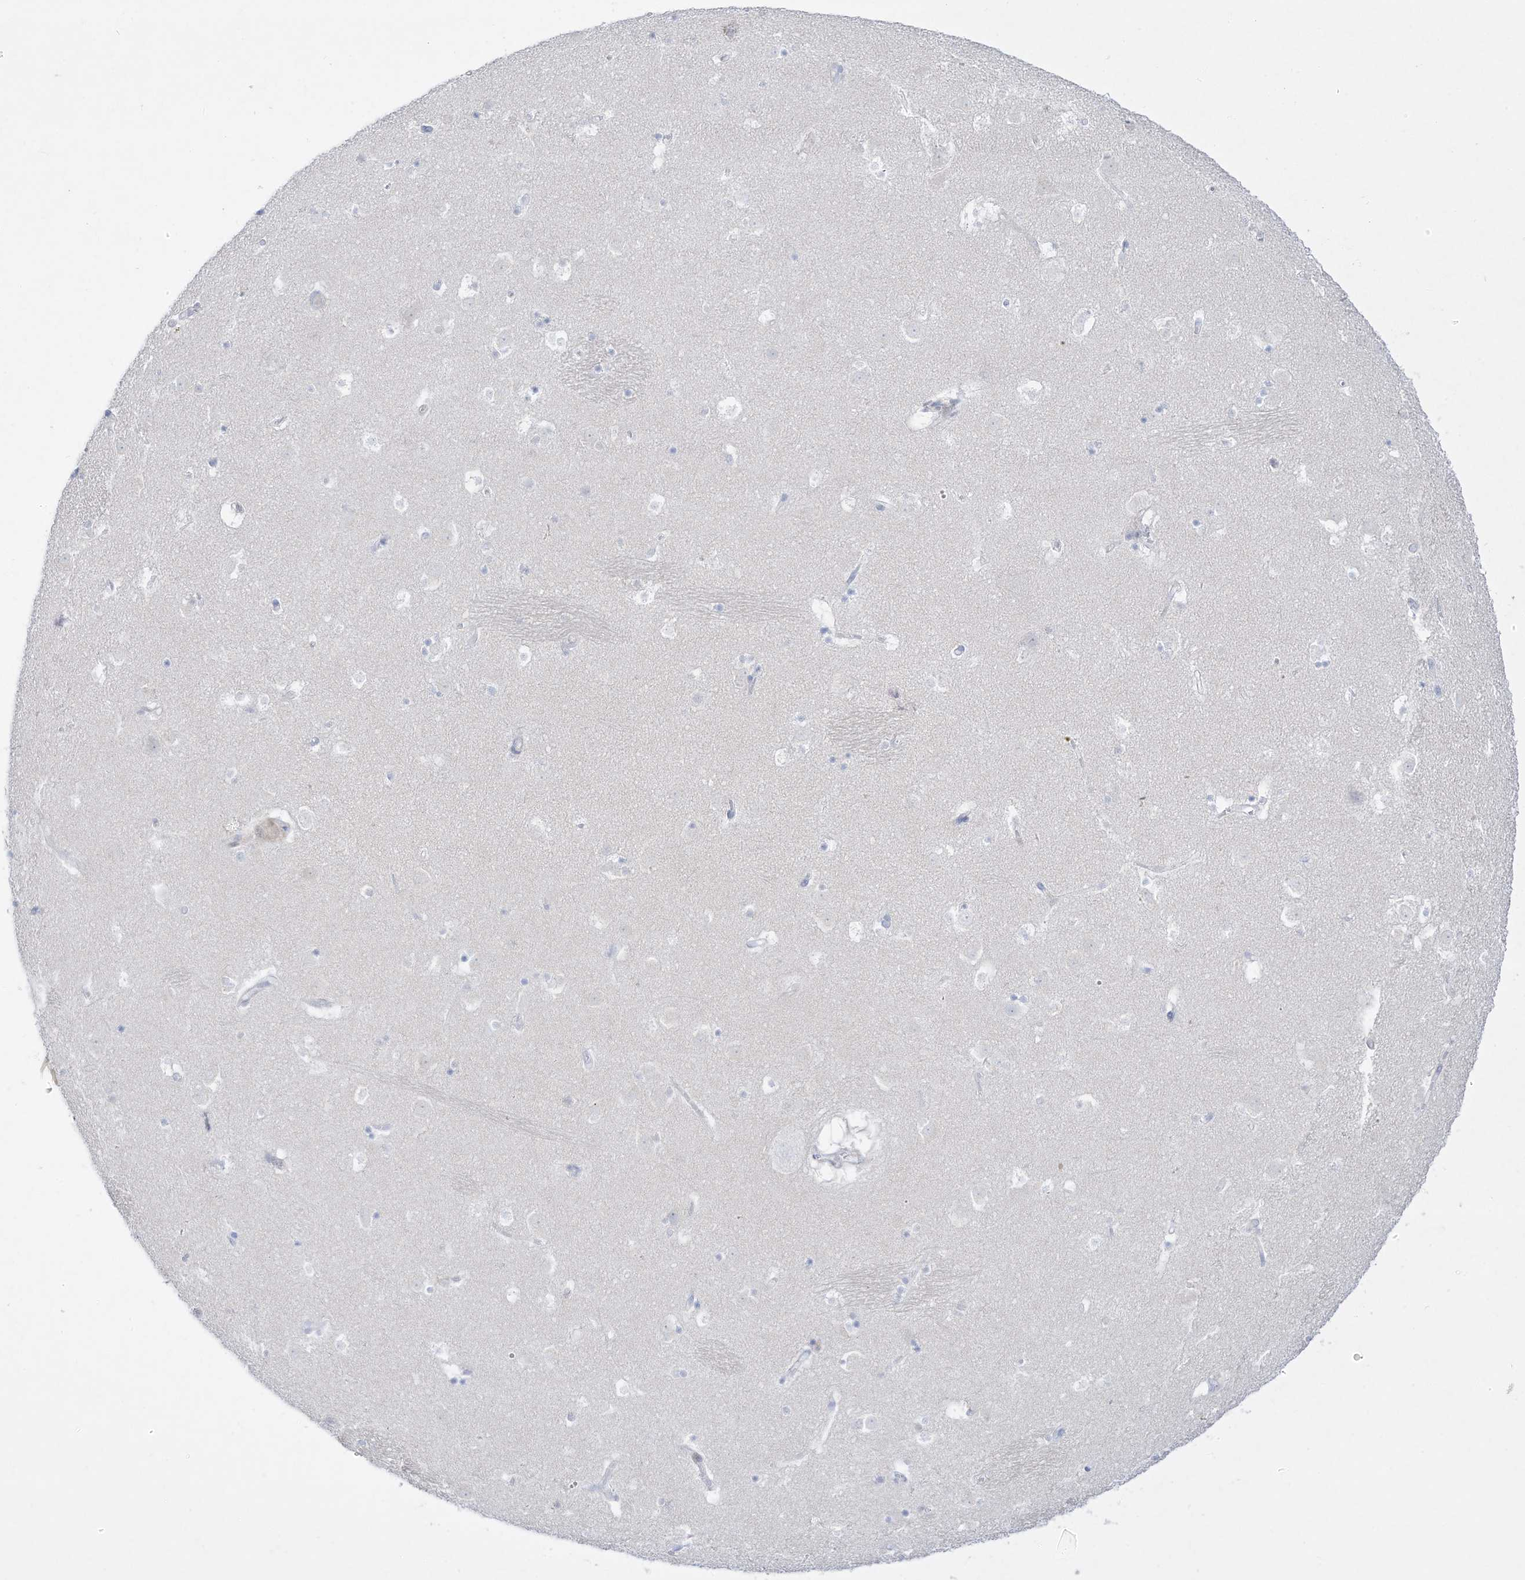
{"staining": {"intensity": "negative", "quantity": "none", "location": "none"}, "tissue": "caudate", "cell_type": "Glial cells", "image_type": "normal", "snomed": [{"axis": "morphology", "description": "Normal tissue, NOS"}, {"axis": "topography", "description": "Lateral ventricle wall"}], "caption": "Glial cells show no significant staining in normal caudate. (Stains: DAB immunohistochemistry with hematoxylin counter stain, Microscopy: brightfield microscopy at high magnification).", "gene": "DMKN", "patient": {"sex": "male", "age": 45}}